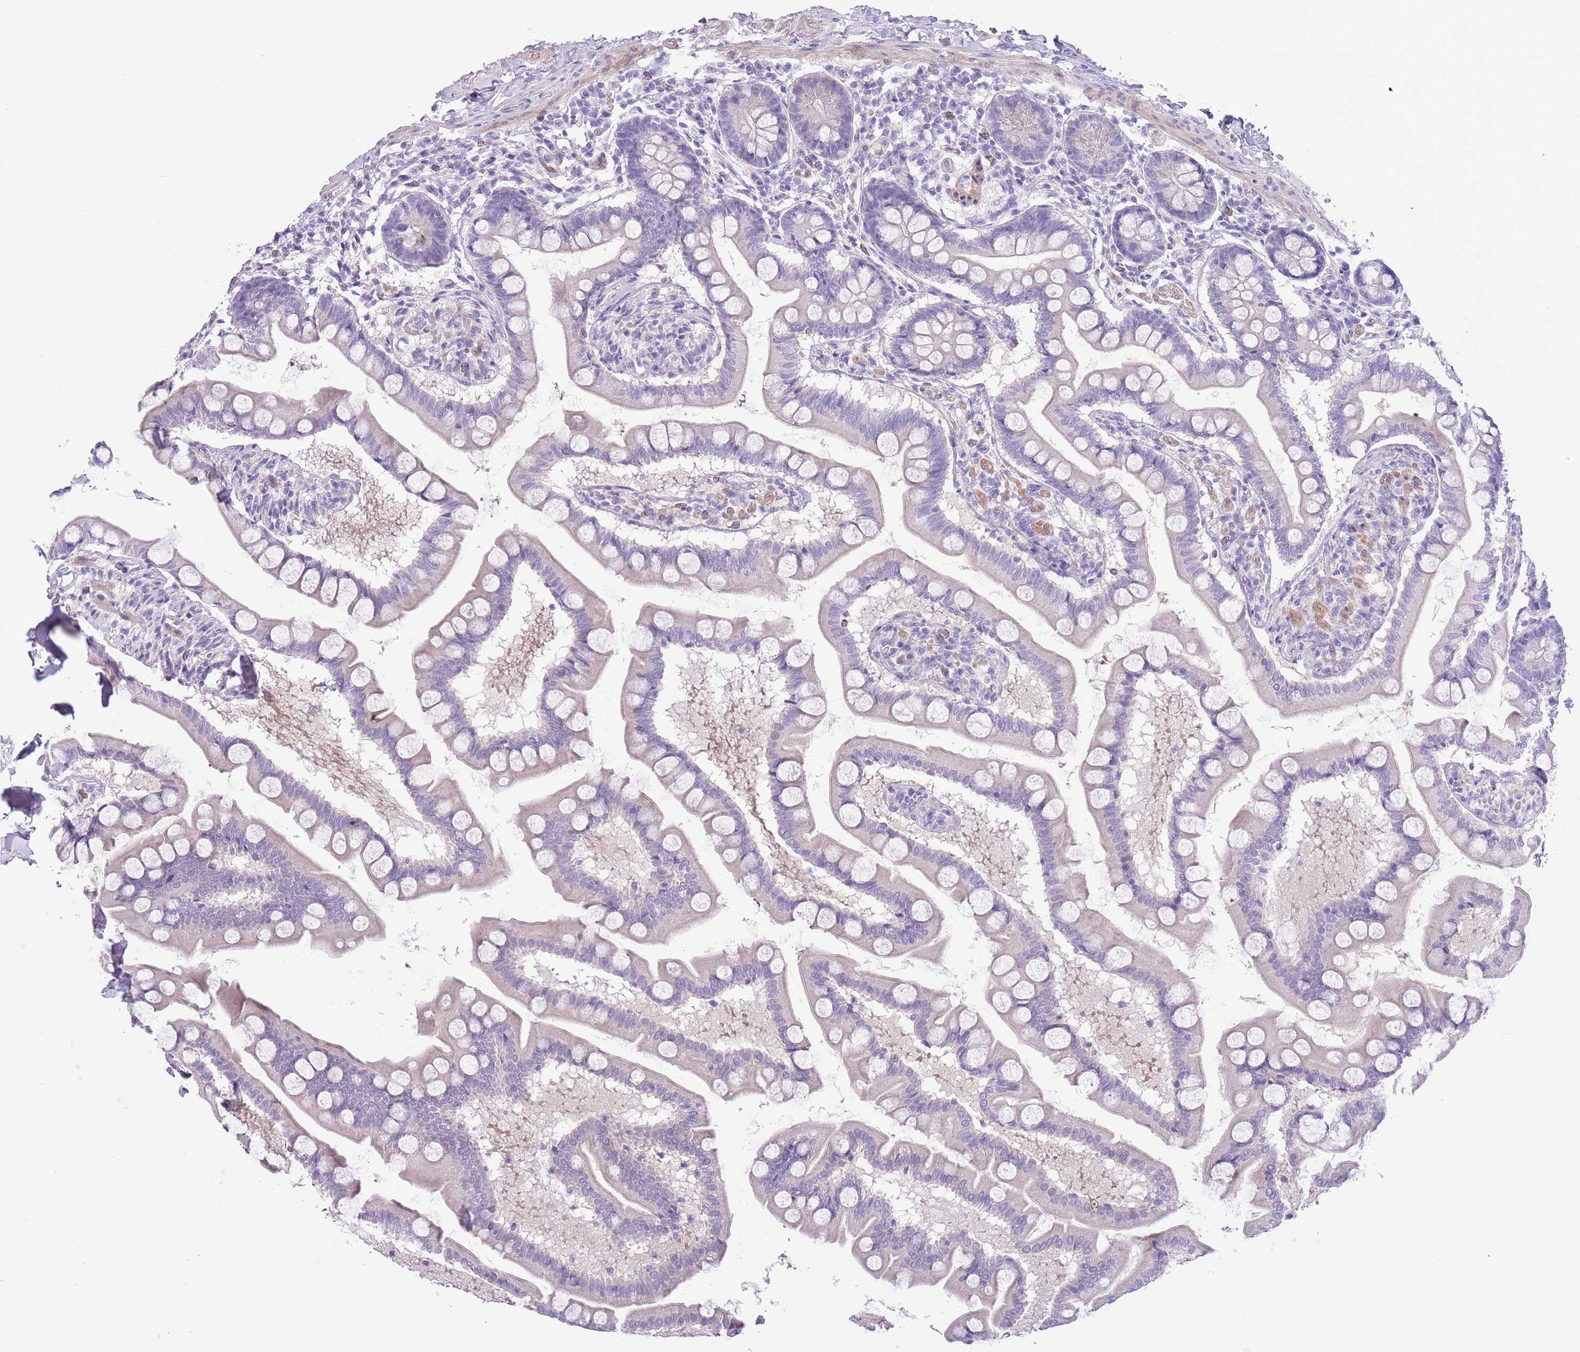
{"staining": {"intensity": "negative", "quantity": "none", "location": "none"}, "tissue": "small intestine", "cell_type": "Glandular cells", "image_type": "normal", "snomed": [{"axis": "morphology", "description": "Normal tissue, NOS"}, {"axis": "topography", "description": "Small intestine"}], "caption": "Immunohistochemical staining of benign small intestine shows no significant expression in glandular cells. (DAB (3,3'-diaminobenzidine) IHC visualized using brightfield microscopy, high magnification).", "gene": "OR6M1", "patient": {"sex": "male", "age": 41}}